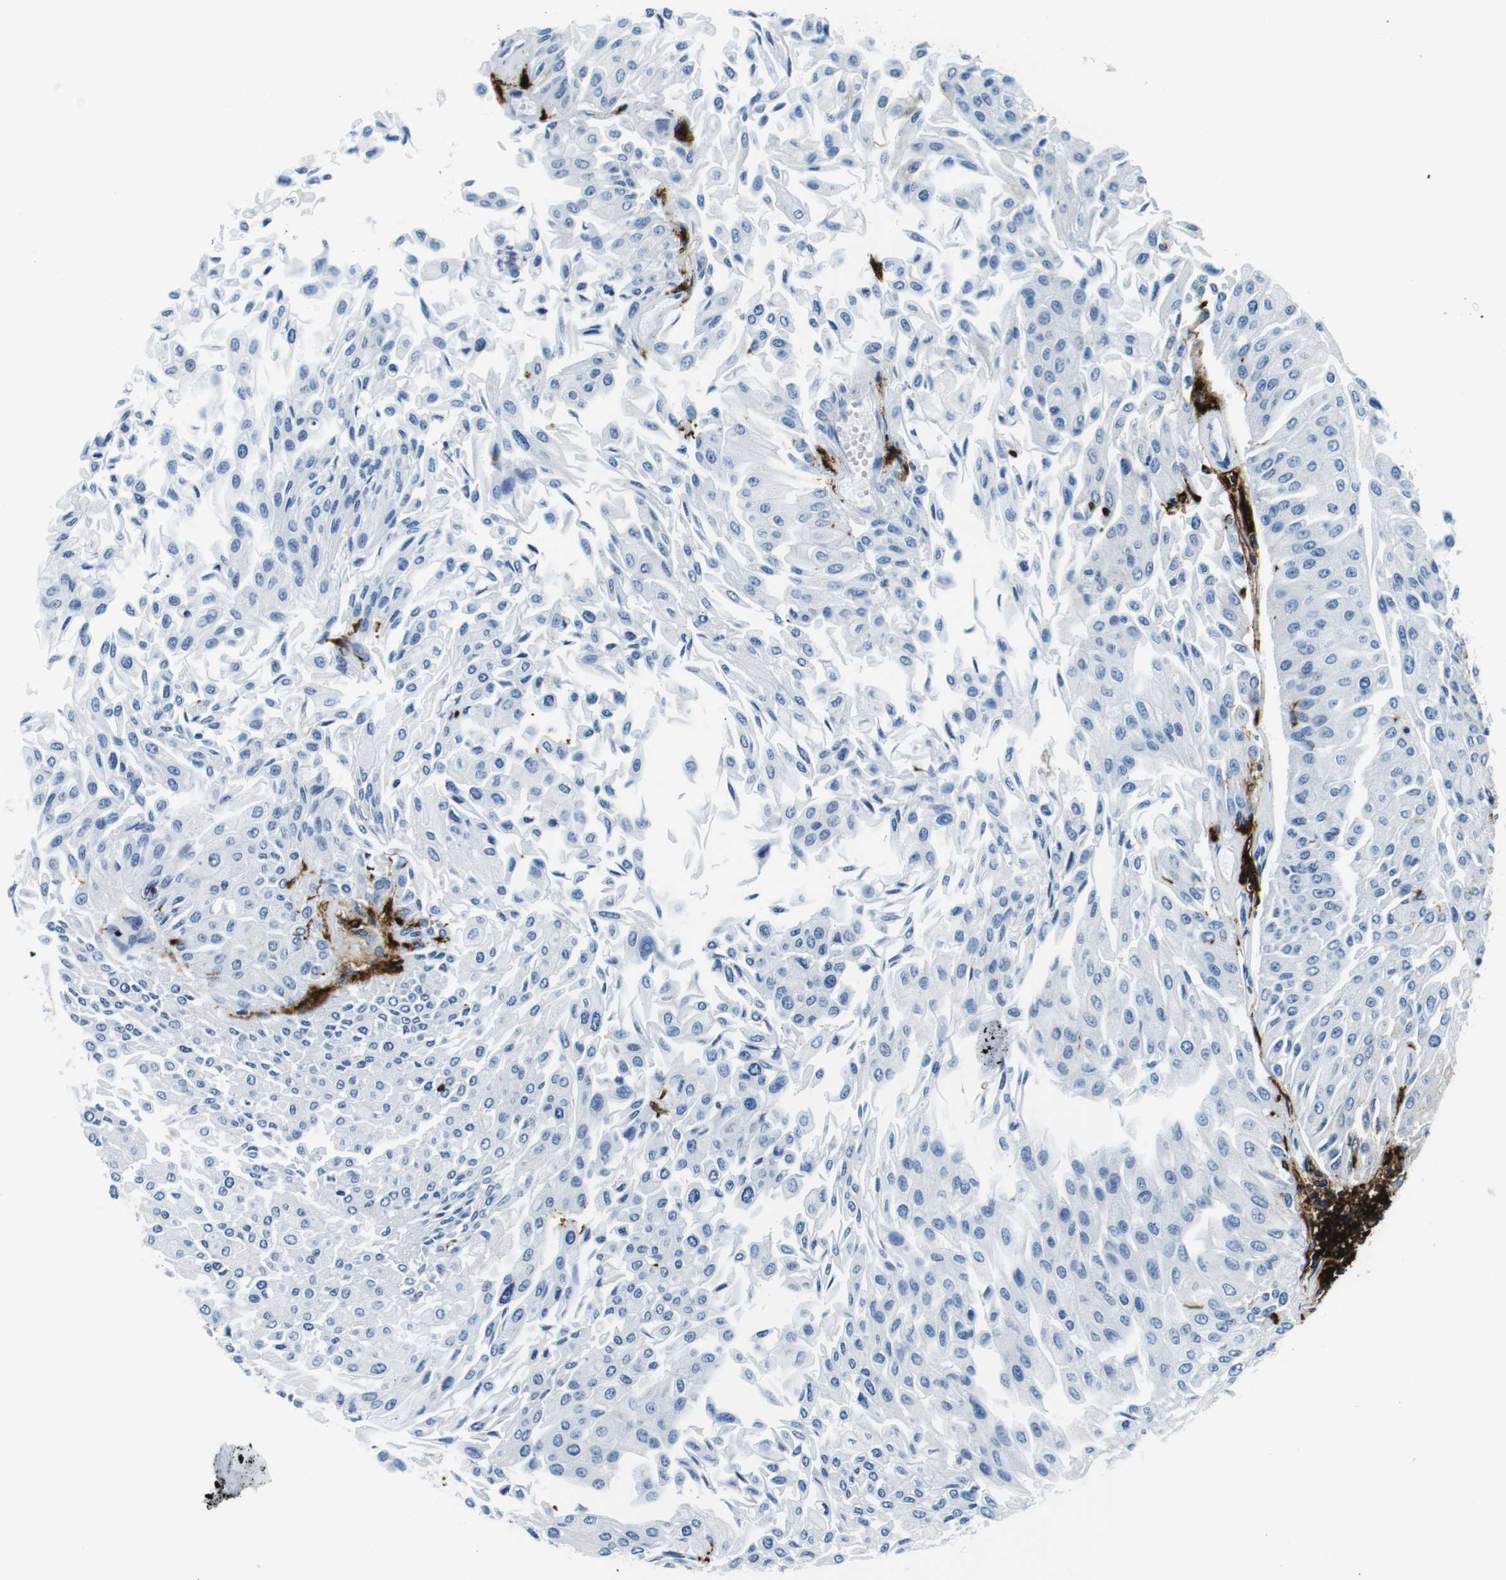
{"staining": {"intensity": "negative", "quantity": "none", "location": "none"}, "tissue": "urothelial cancer", "cell_type": "Tumor cells", "image_type": "cancer", "snomed": [{"axis": "morphology", "description": "Urothelial carcinoma, Low grade"}, {"axis": "topography", "description": "Urinary bladder"}], "caption": "Urothelial cancer was stained to show a protein in brown. There is no significant expression in tumor cells. The staining is performed using DAB (3,3'-diaminobenzidine) brown chromogen with nuclei counter-stained in using hematoxylin.", "gene": "HLA-DRB1", "patient": {"sex": "male", "age": 67}}